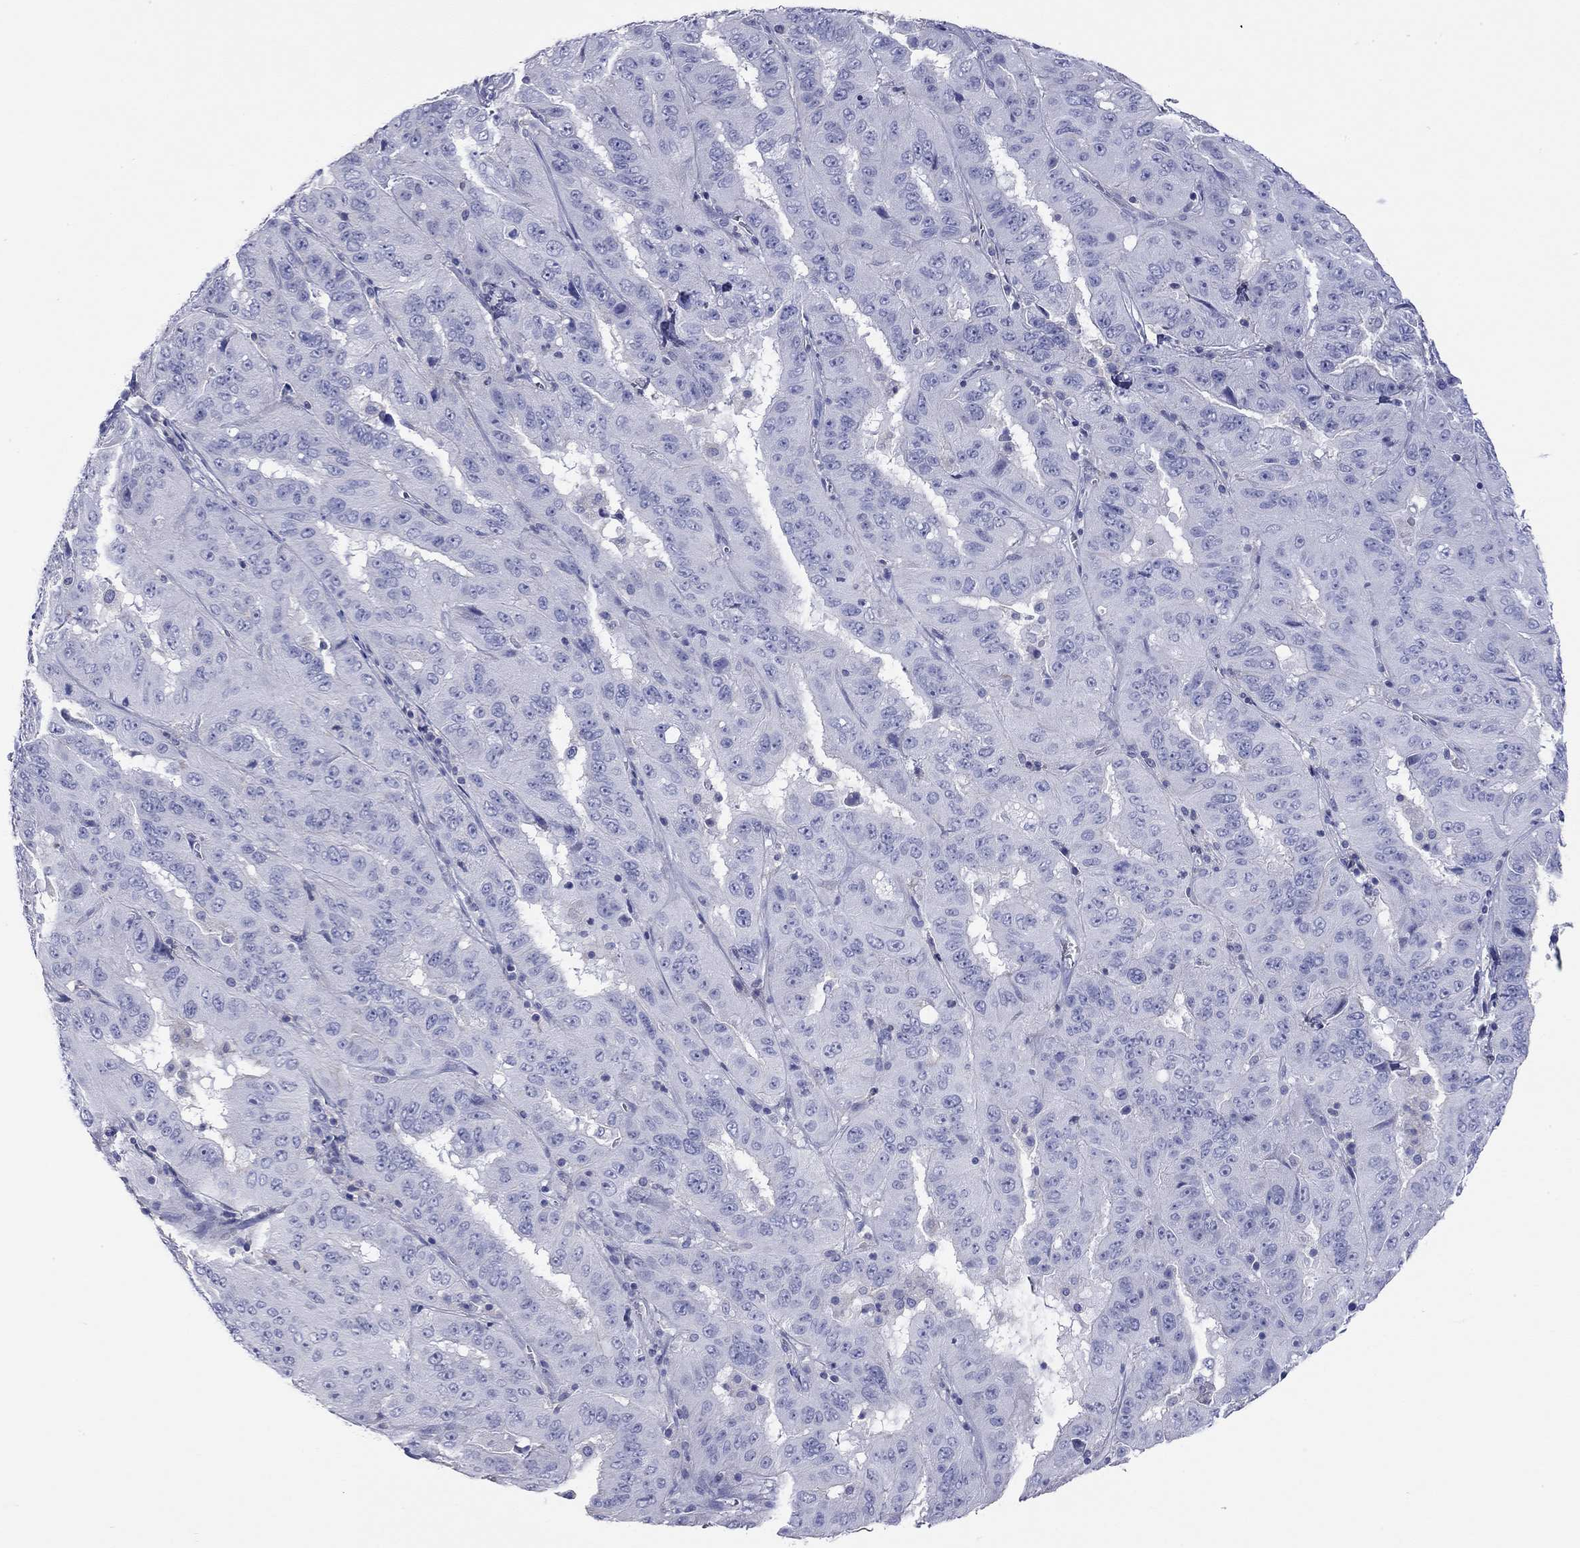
{"staining": {"intensity": "negative", "quantity": "none", "location": "none"}, "tissue": "pancreatic cancer", "cell_type": "Tumor cells", "image_type": "cancer", "snomed": [{"axis": "morphology", "description": "Adenocarcinoma, NOS"}, {"axis": "topography", "description": "Pancreas"}], "caption": "Tumor cells are negative for protein expression in human adenocarcinoma (pancreatic).", "gene": "ACTL7B", "patient": {"sex": "male", "age": 63}}